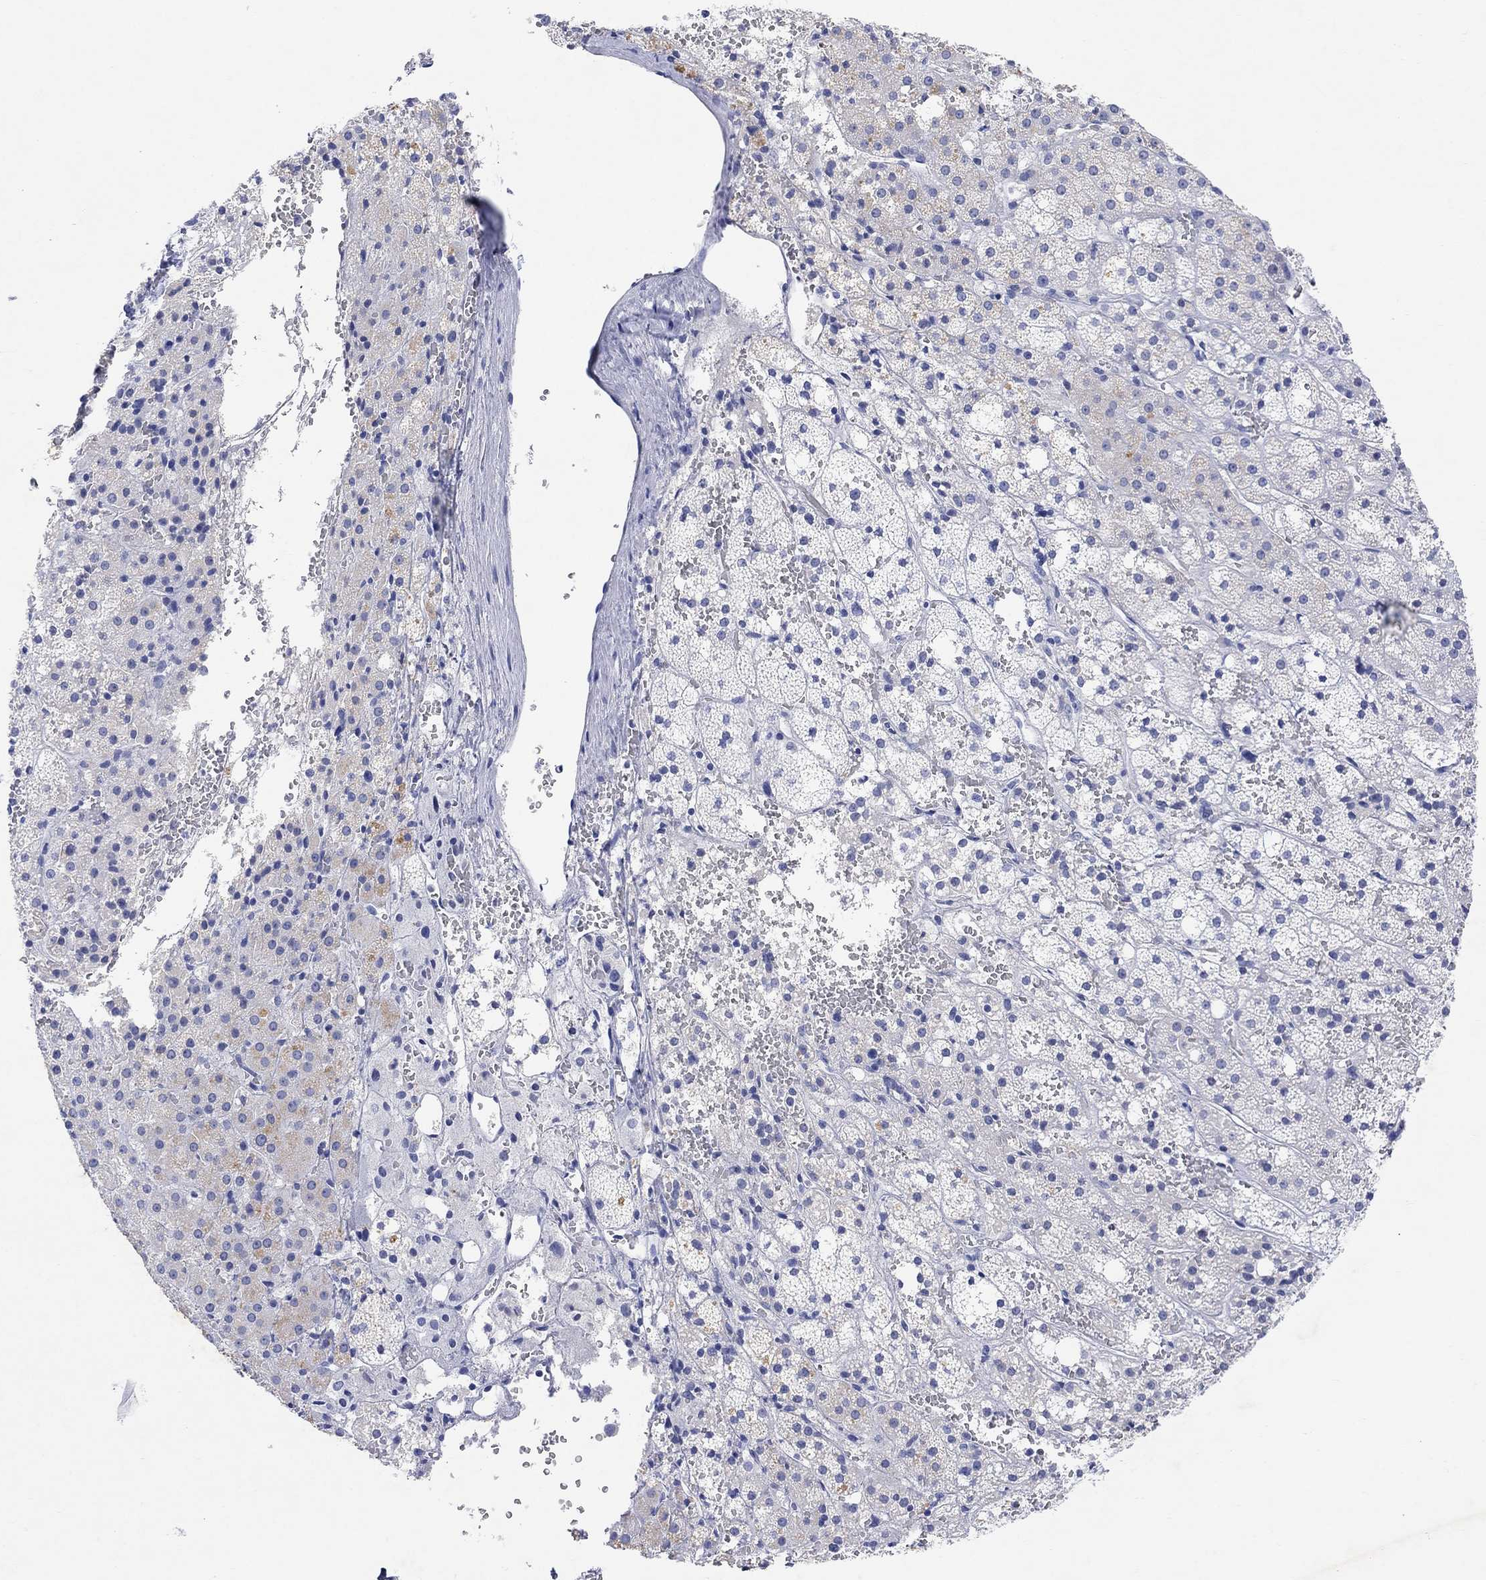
{"staining": {"intensity": "weak", "quantity": "<25%", "location": "cytoplasmic/membranous"}, "tissue": "adrenal gland", "cell_type": "Glandular cells", "image_type": "normal", "snomed": [{"axis": "morphology", "description": "Normal tissue, NOS"}, {"axis": "topography", "description": "Adrenal gland"}], "caption": "DAB immunohistochemical staining of normal adrenal gland shows no significant positivity in glandular cells.", "gene": "TYR", "patient": {"sex": "male", "age": 53}}